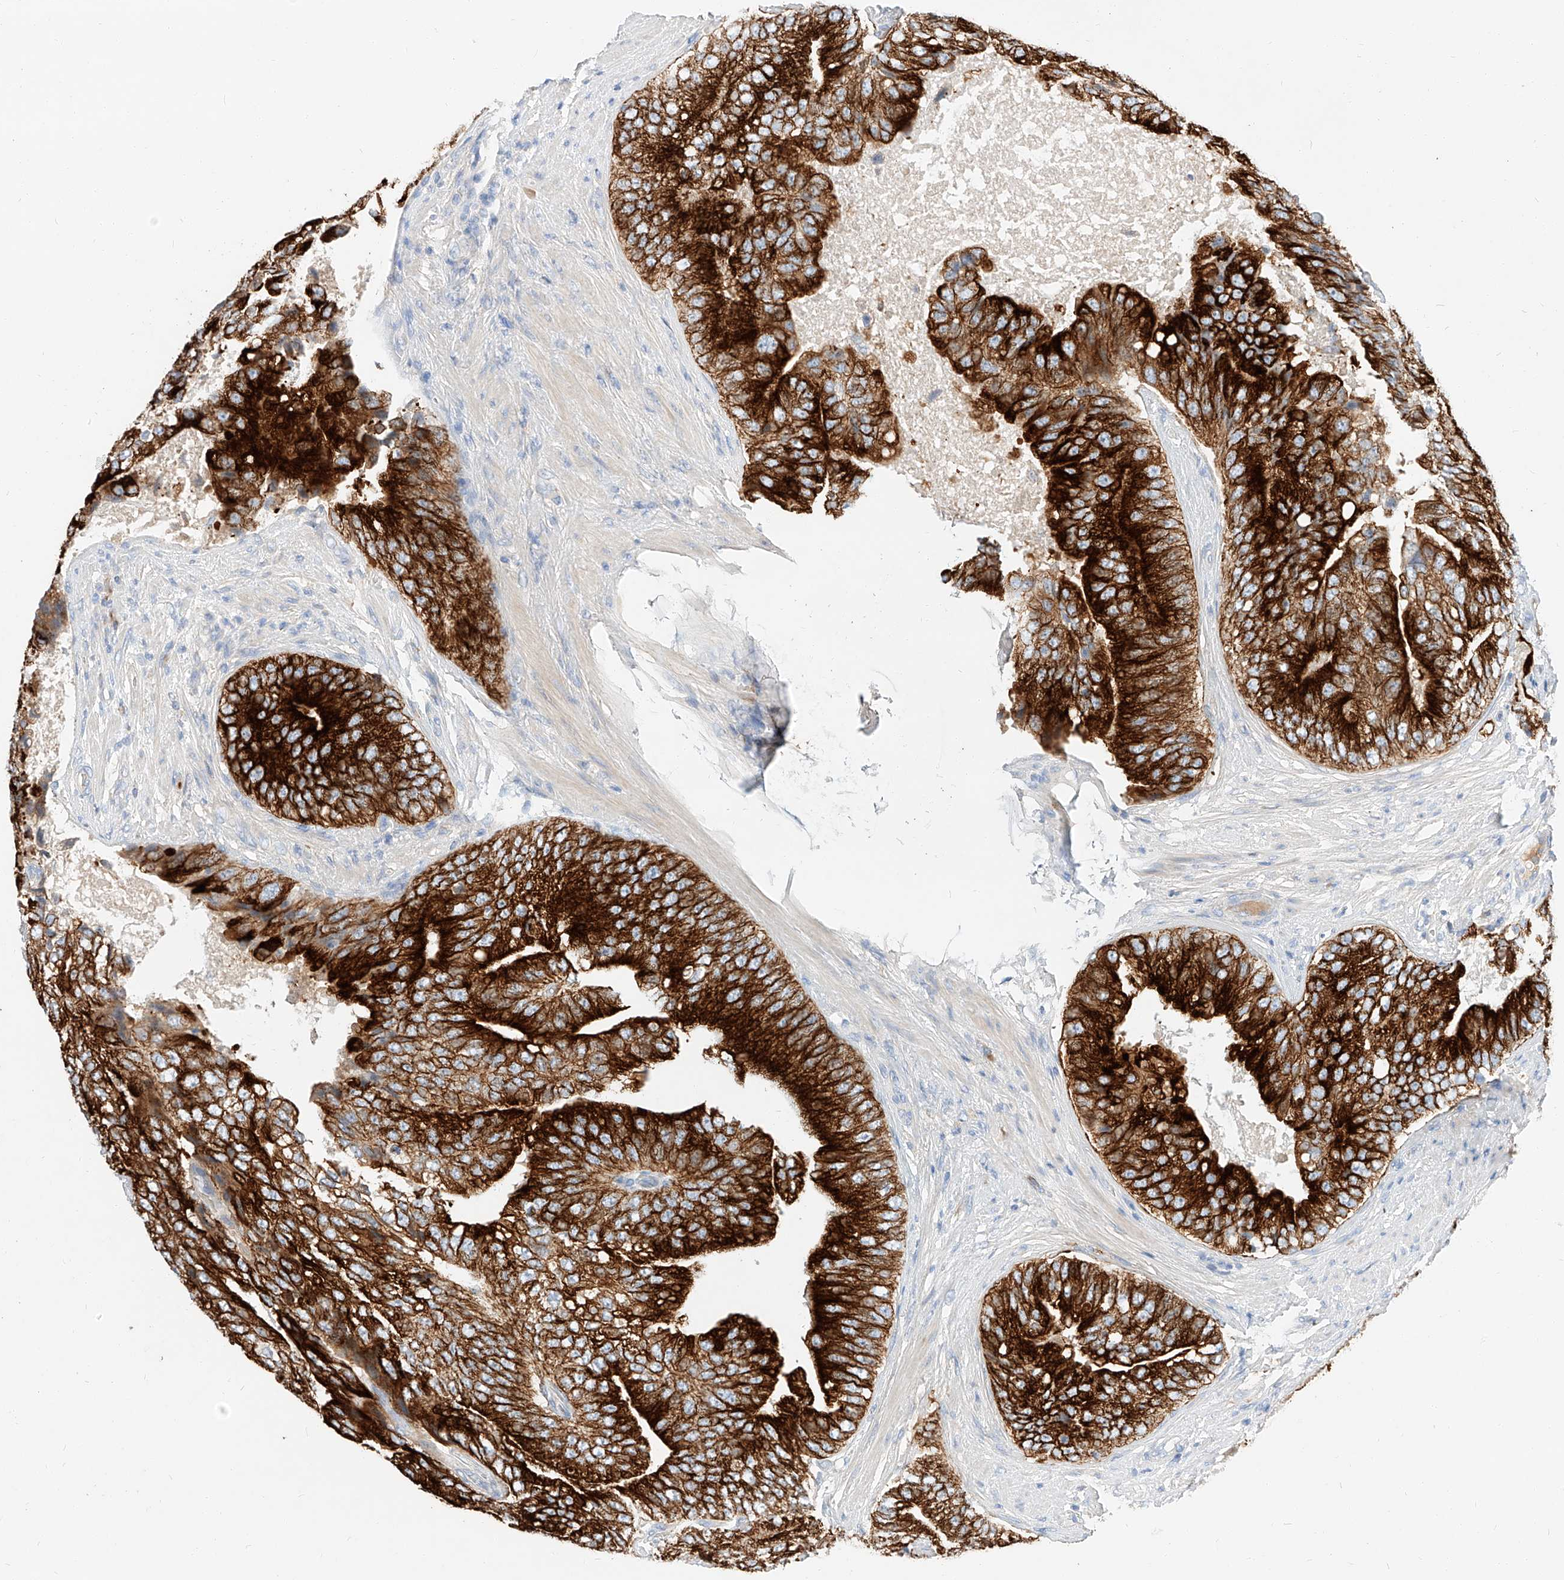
{"staining": {"intensity": "strong", "quantity": ">75%", "location": "cytoplasmic/membranous"}, "tissue": "prostate cancer", "cell_type": "Tumor cells", "image_type": "cancer", "snomed": [{"axis": "morphology", "description": "Adenocarcinoma, High grade"}, {"axis": "topography", "description": "Prostate"}], "caption": "IHC of prostate cancer shows high levels of strong cytoplasmic/membranous positivity in approximately >75% of tumor cells.", "gene": "MAP7", "patient": {"sex": "male", "age": 70}}